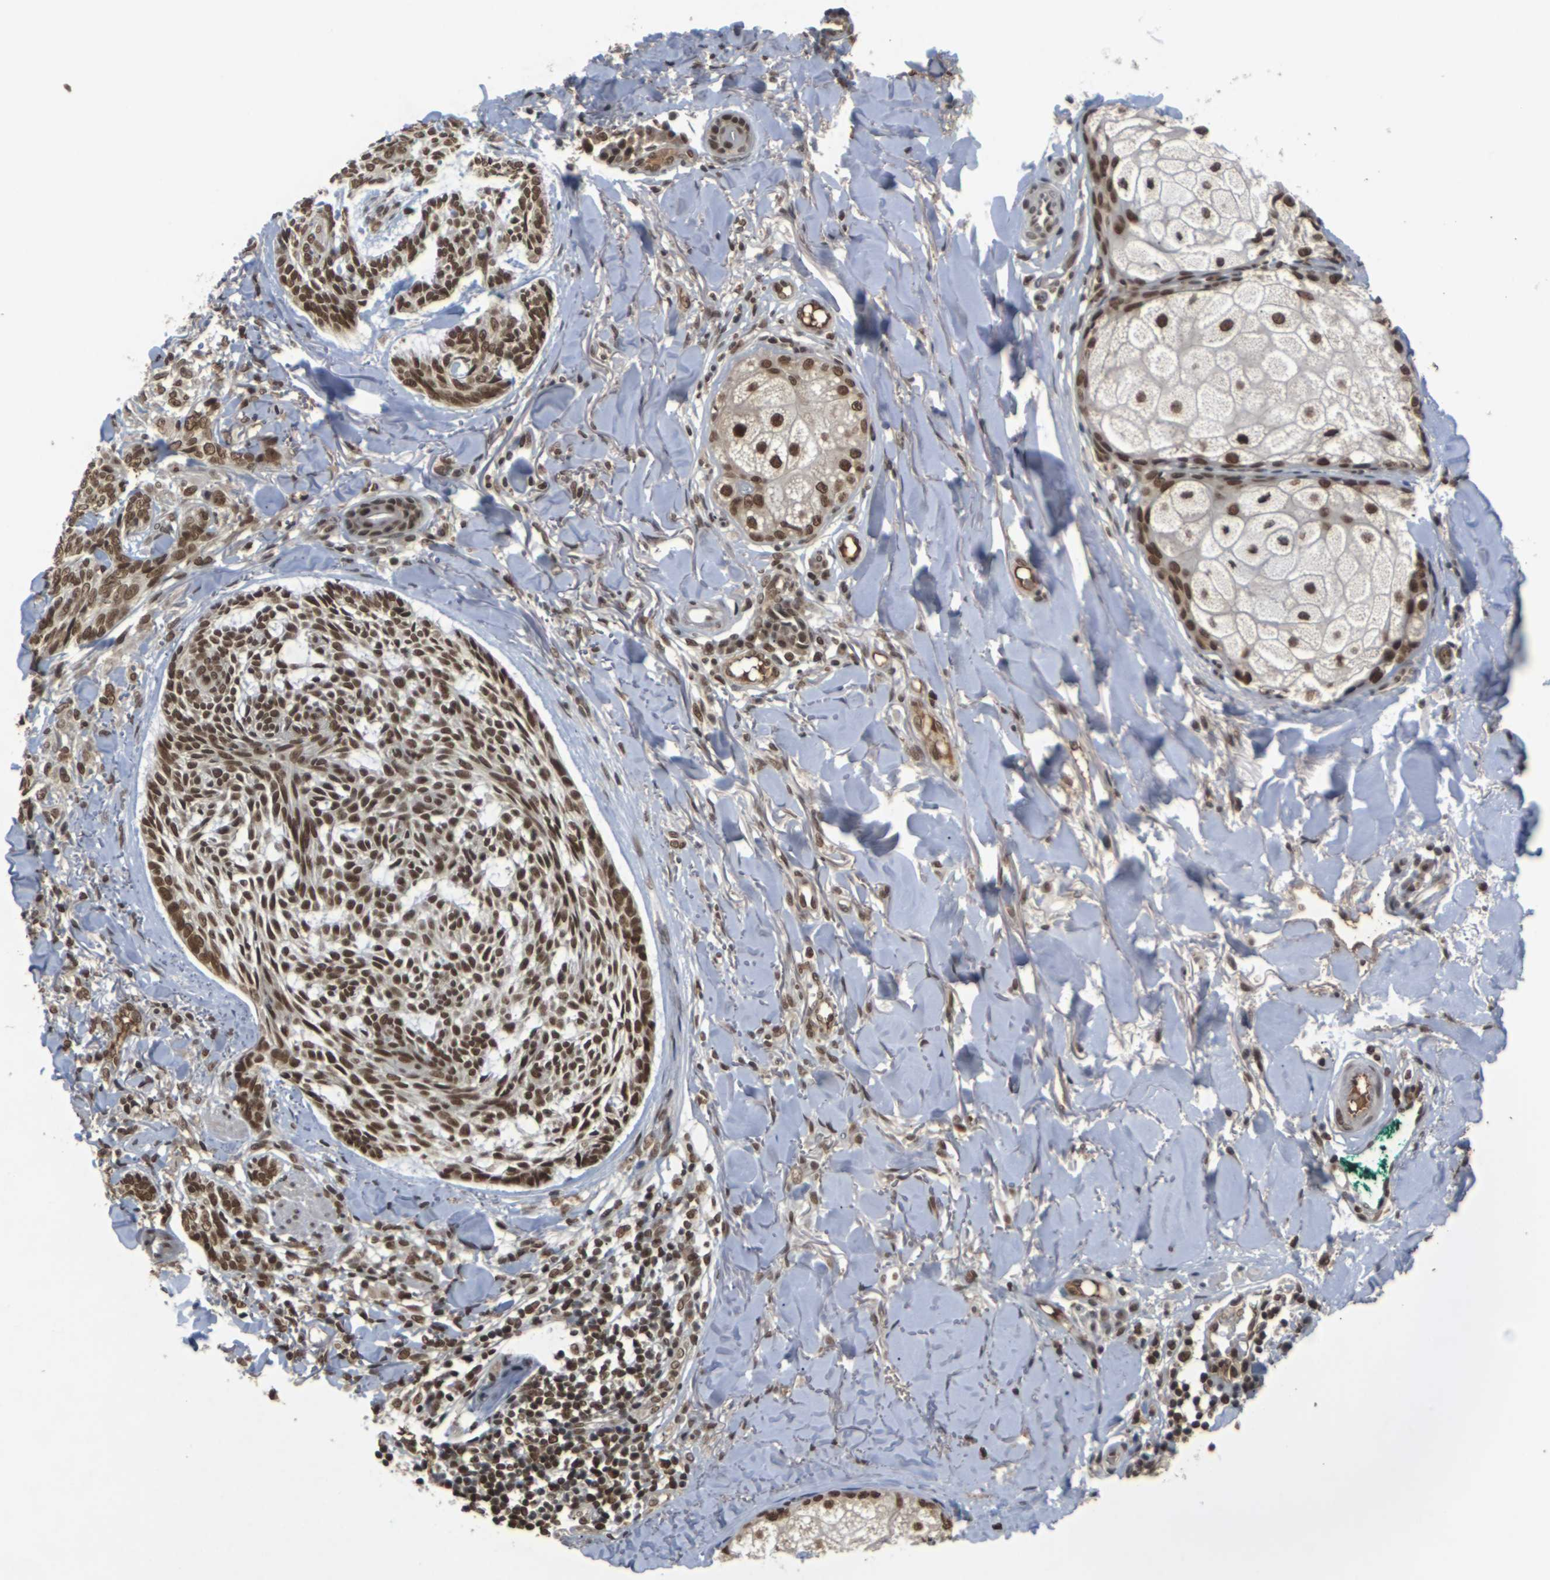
{"staining": {"intensity": "strong", "quantity": ">75%", "location": "nuclear"}, "tissue": "skin cancer", "cell_type": "Tumor cells", "image_type": "cancer", "snomed": [{"axis": "morphology", "description": "Basal cell carcinoma"}, {"axis": "topography", "description": "Skin"}], "caption": "About >75% of tumor cells in skin basal cell carcinoma show strong nuclear protein positivity as visualized by brown immunohistochemical staining.", "gene": "NELFA", "patient": {"sex": "male", "age": 43}}